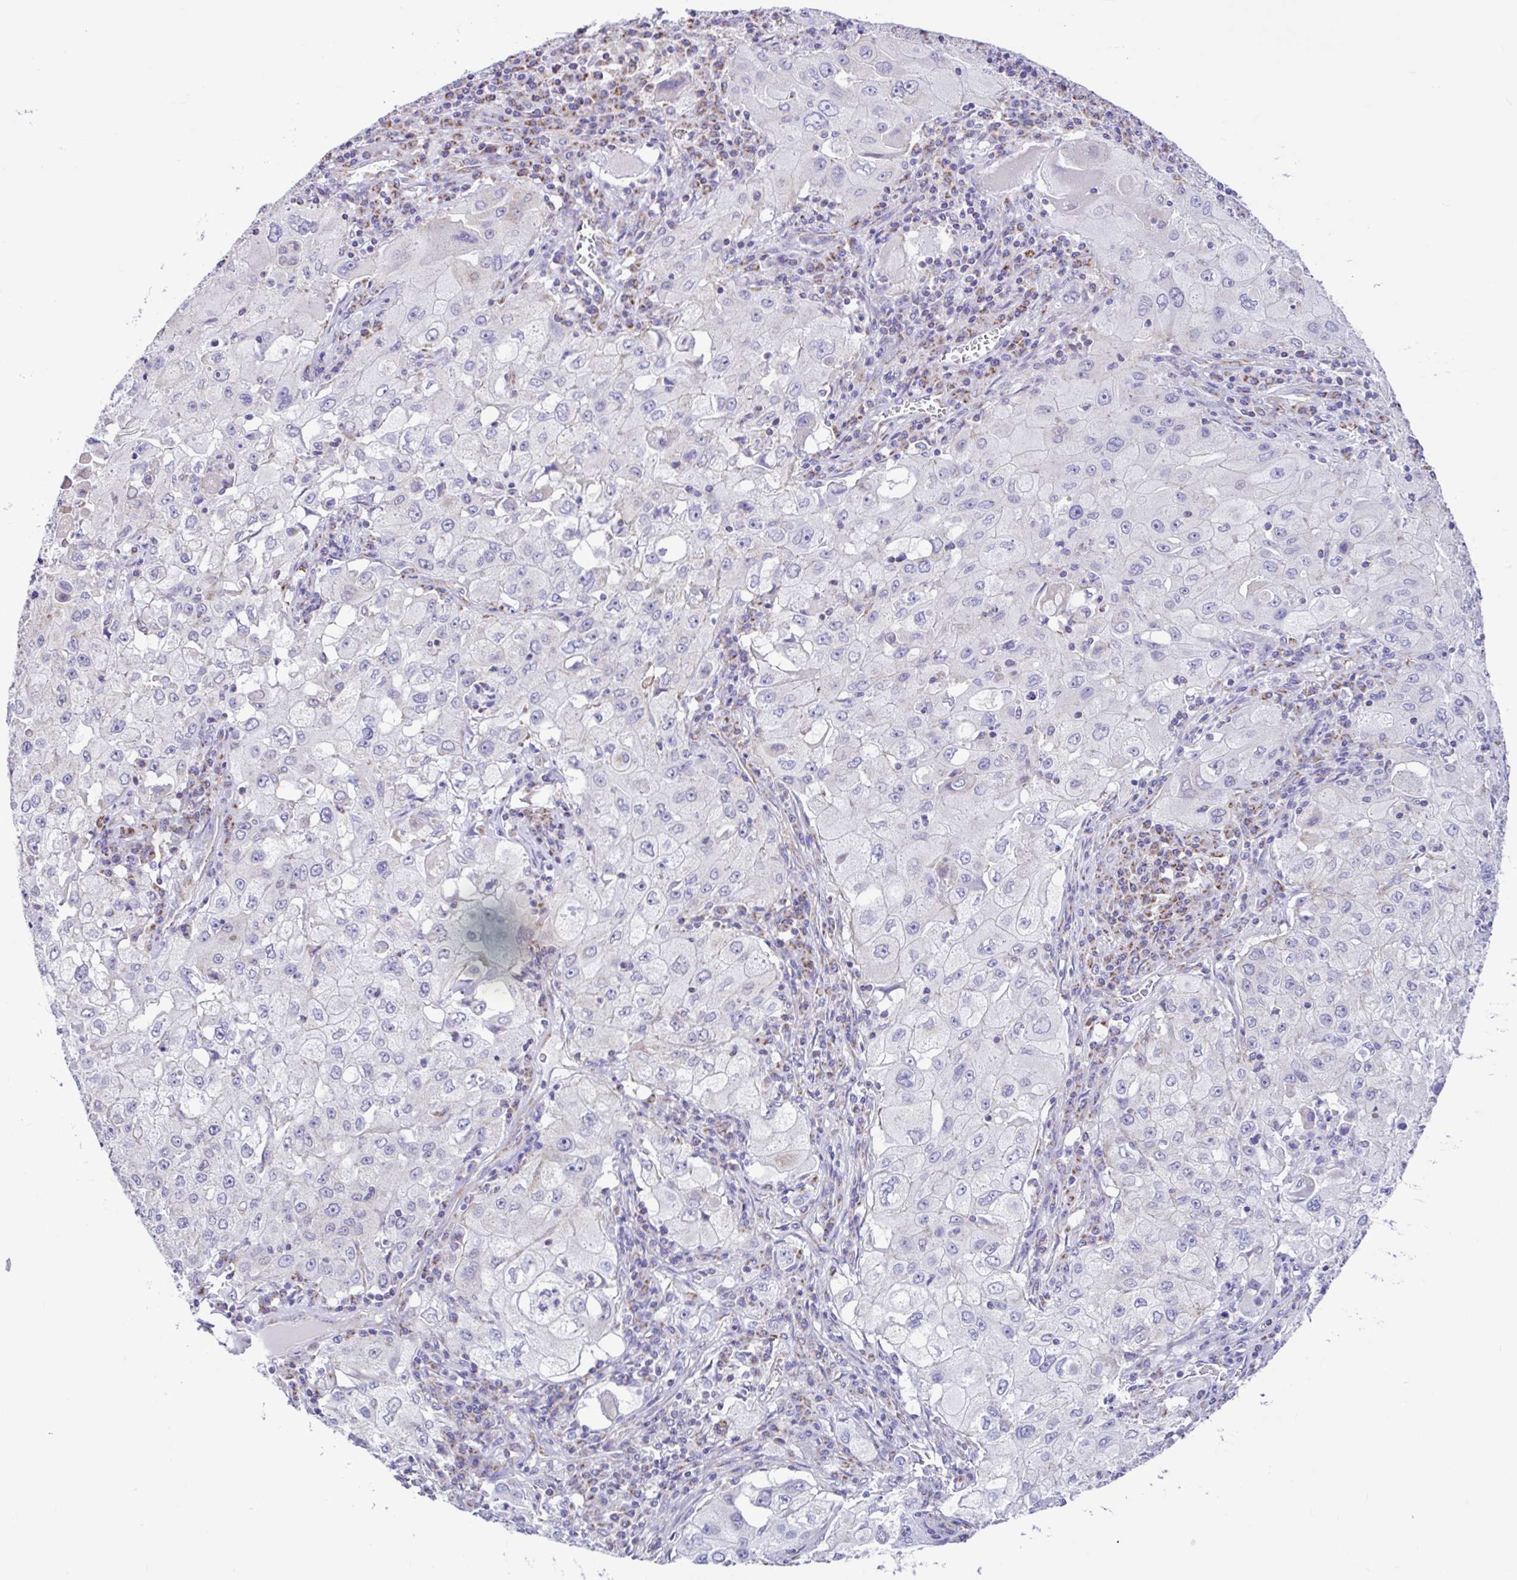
{"staining": {"intensity": "negative", "quantity": "none", "location": "none"}, "tissue": "lung cancer", "cell_type": "Tumor cells", "image_type": "cancer", "snomed": [{"axis": "morphology", "description": "Squamous cell carcinoma, NOS"}, {"axis": "topography", "description": "Lung"}], "caption": "Tumor cells show no significant staining in squamous cell carcinoma (lung).", "gene": "NDUFS2", "patient": {"sex": "male", "age": 63}}